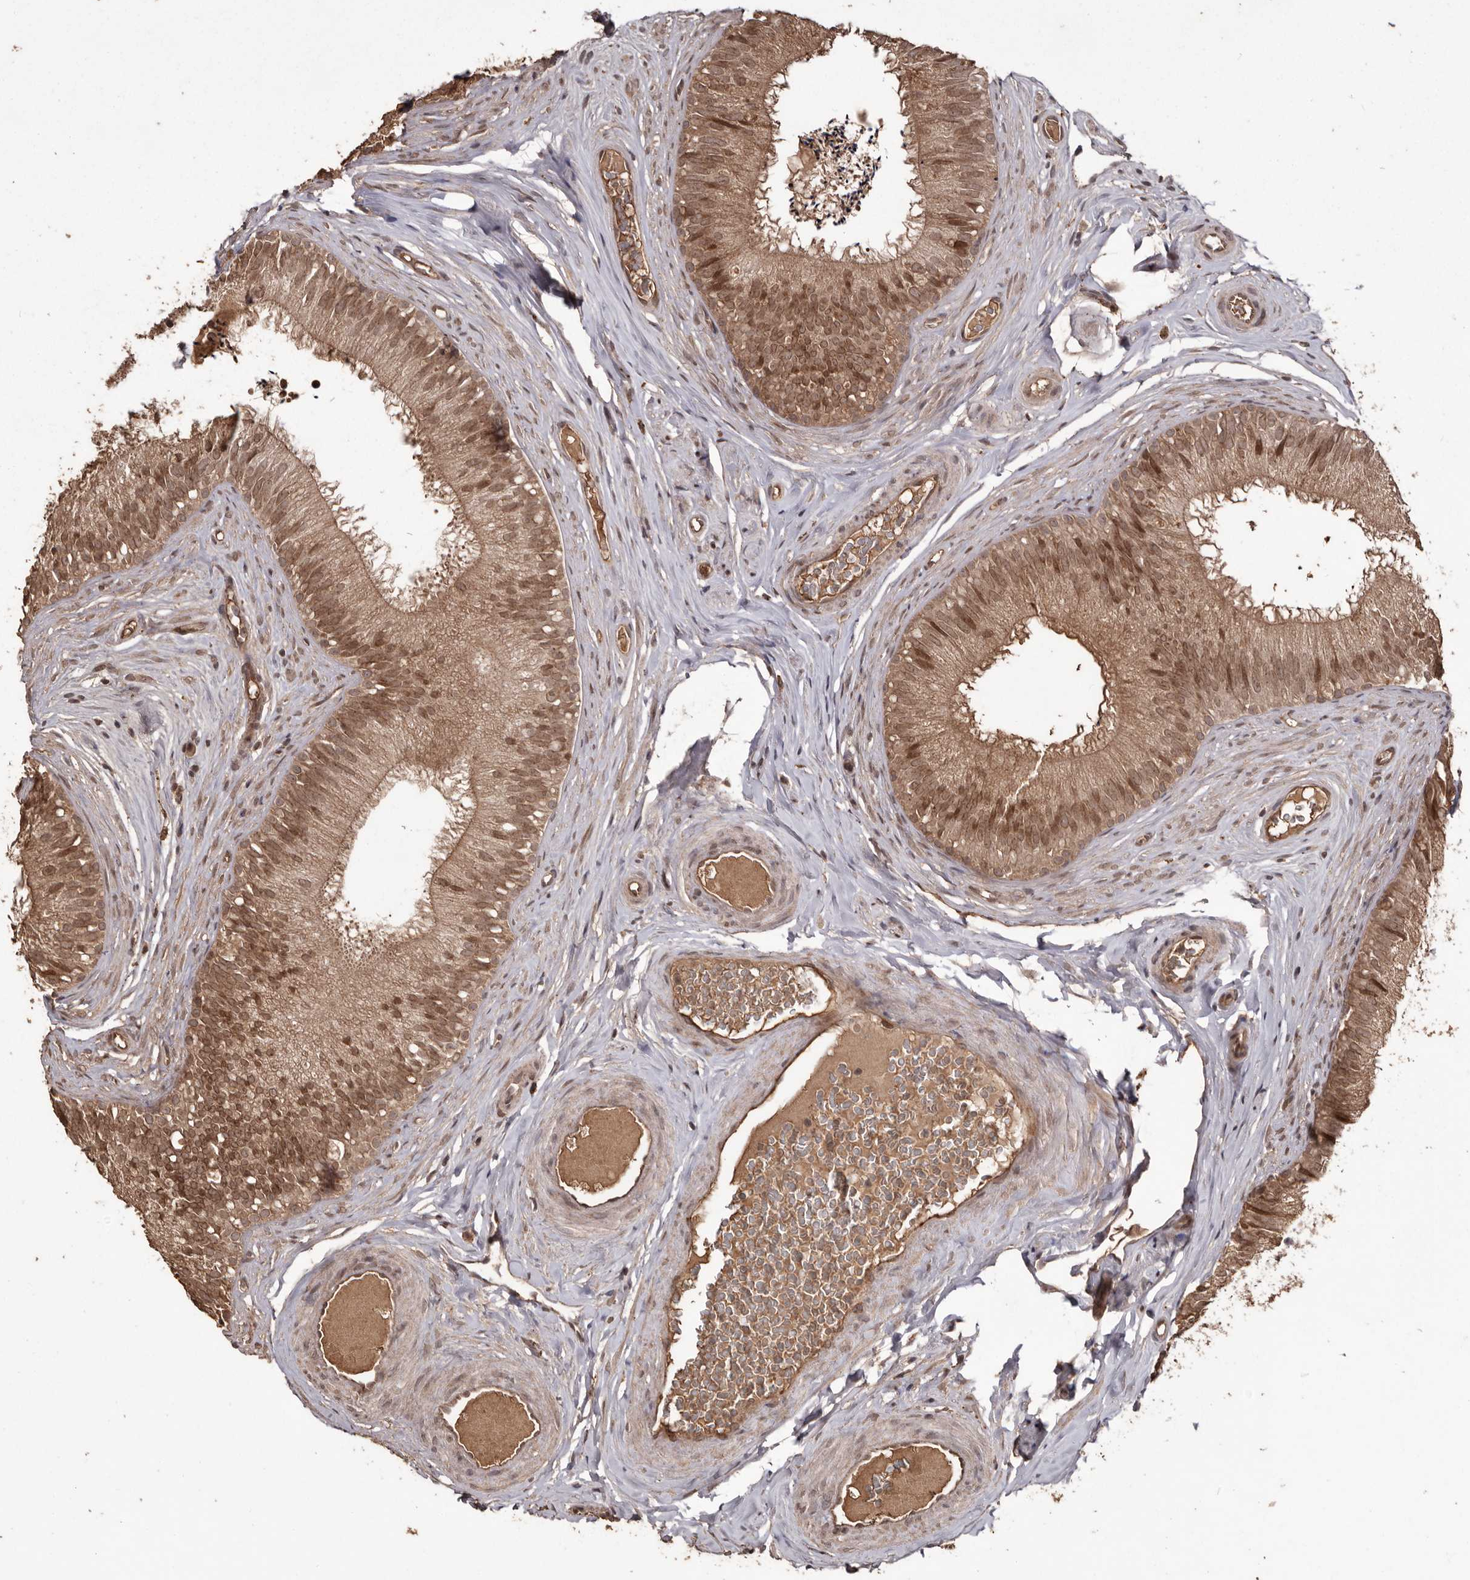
{"staining": {"intensity": "moderate", "quantity": ">75%", "location": "cytoplasmic/membranous,nuclear"}, "tissue": "epididymis", "cell_type": "Glandular cells", "image_type": "normal", "snomed": [{"axis": "morphology", "description": "Normal tissue, NOS"}, {"axis": "topography", "description": "Epididymis"}], "caption": "The histopathology image demonstrates immunohistochemical staining of normal epididymis. There is moderate cytoplasmic/membranous,nuclear expression is present in approximately >75% of glandular cells. (DAB (3,3'-diaminobenzidine) IHC with brightfield microscopy, high magnification).", "gene": "NUP43", "patient": {"sex": "male", "age": 29}}